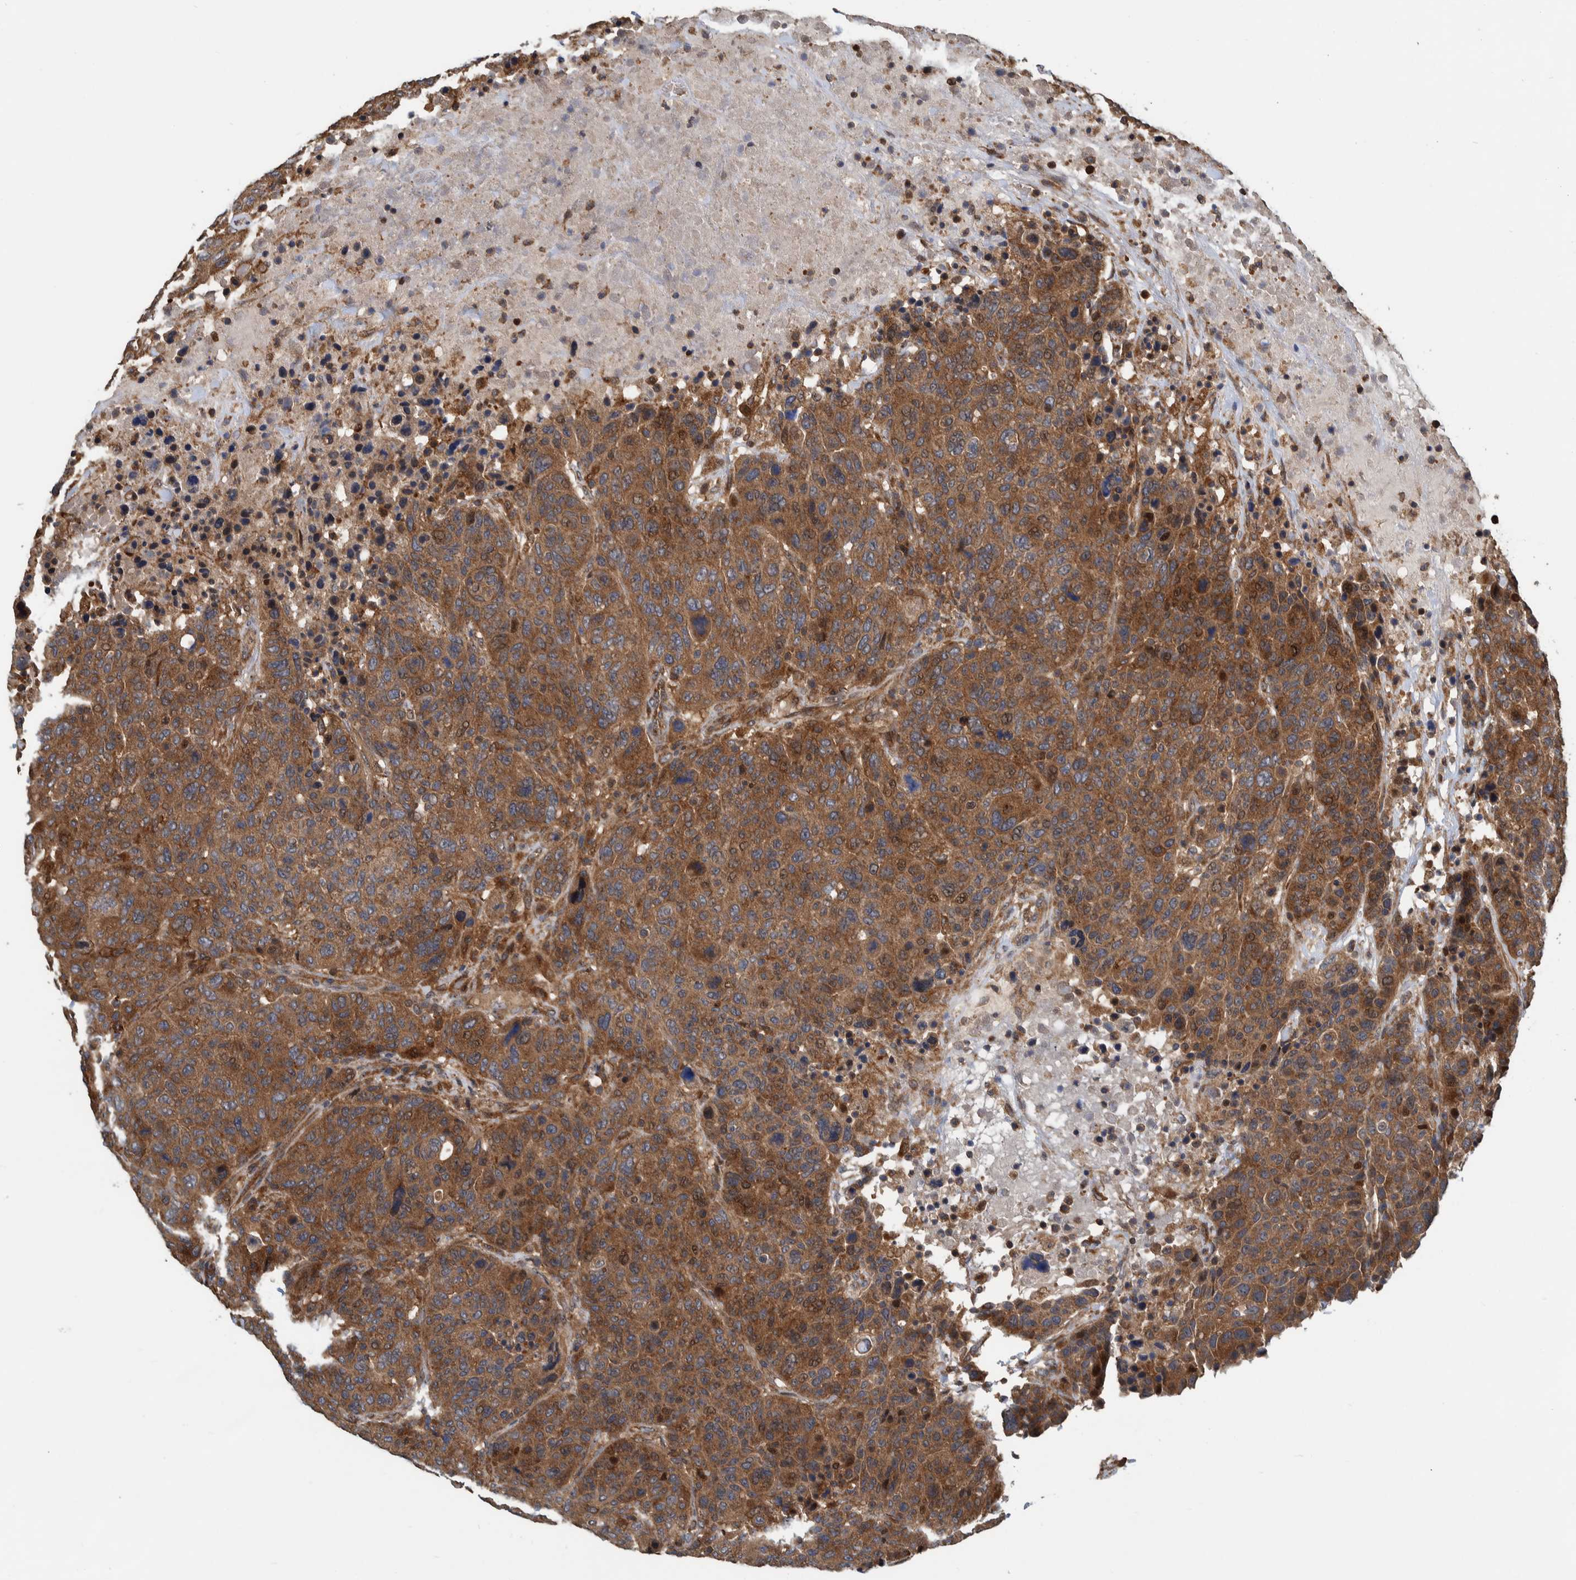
{"staining": {"intensity": "strong", "quantity": ">75%", "location": "cytoplasmic/membranous"}, "tissue": "breast cancer", "cell_type": "Tumor cells", "image_type": "cancer", "snomed": [{"axis": "morphology", "description": "Duct carcinoma"}, {"axis": "topography", "description": "Breast"}], "caption": "Immunohistochemistry (DAB) staining of breast cancer demonstrates strong cytoplasmic/membranous protein positivity in about >75% of tumor cells. (brown staining indicates protein expression, while blue staining denotes nuclei).", "gene": "CCDC57", "patient": {"sex": "female", "age": 37}}